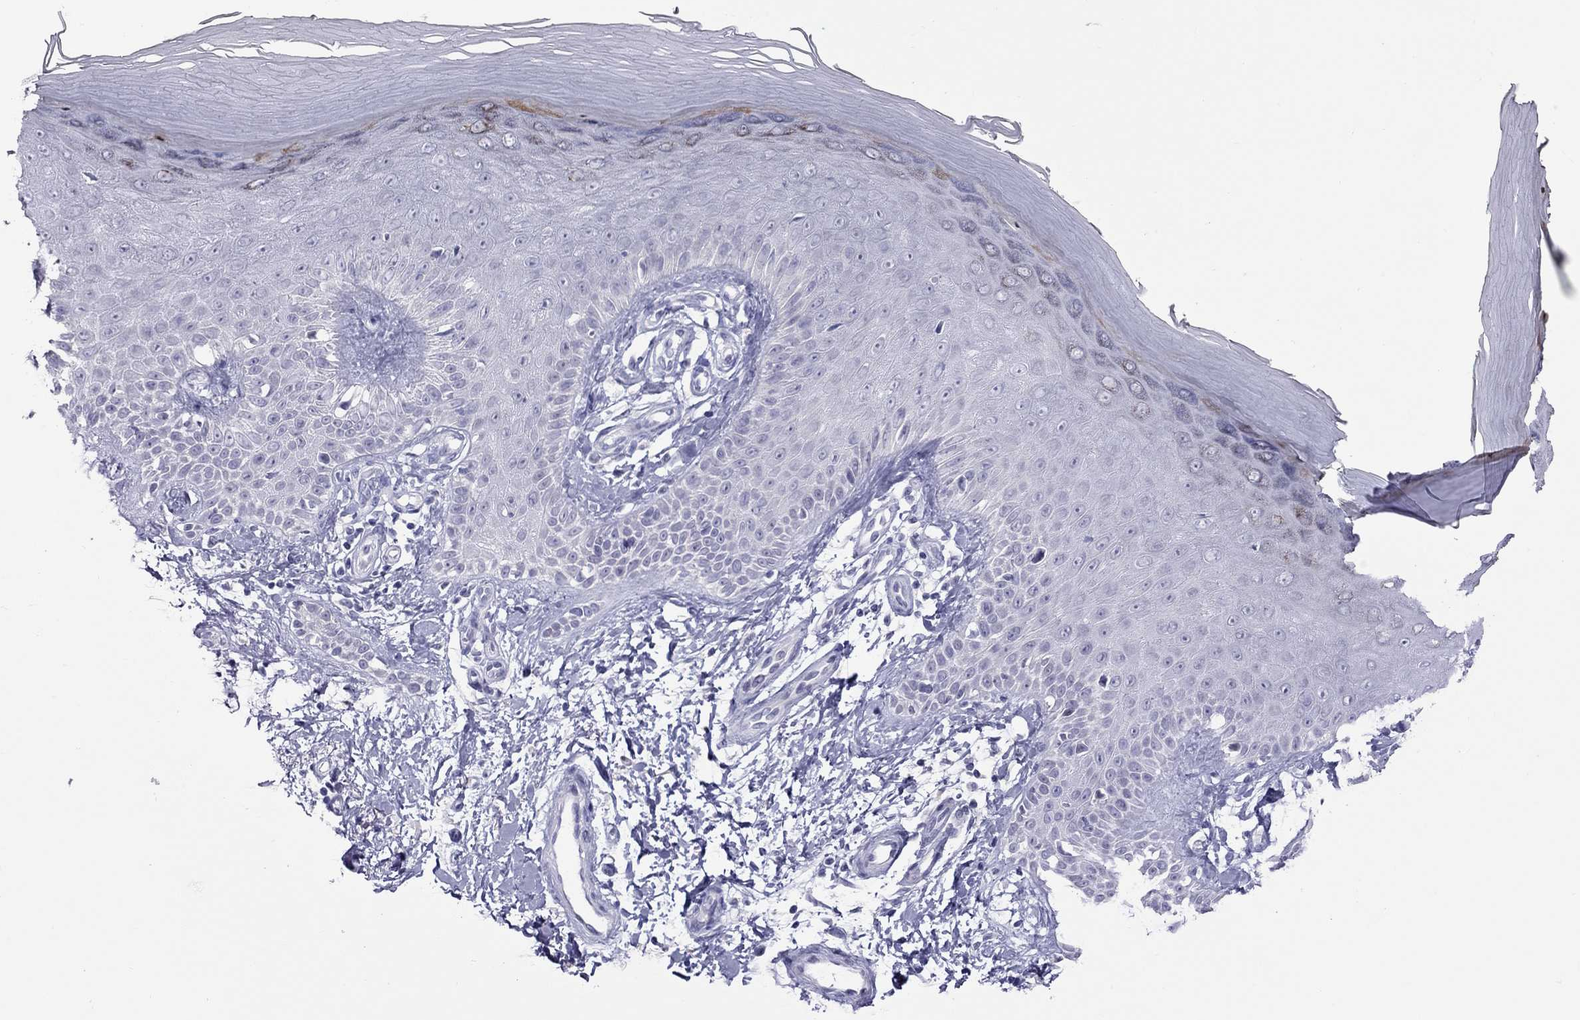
{"staining": {"intensity": "negative", "quantity": "none", "location": "none"}, "tissue": "skin", "cell_type": "Fibroblasts", "image_type": "normal", "snomed": [{"axis": "morphology", "description": "Normal tissue, NOS"}, {"axis": "morphology", "description": "Inflammation, NOS"}, {"axis": "morphology", "description": "Fibrosis, NOS"}, {"axis": "topography", "description": "Skin"}], "caption": "Immunohistochemical staining of benign human skin reveals no significant positivity in fibroblasts.", "gene": "CHRNB3", "patient": {"sex": "male", "age": 71}}